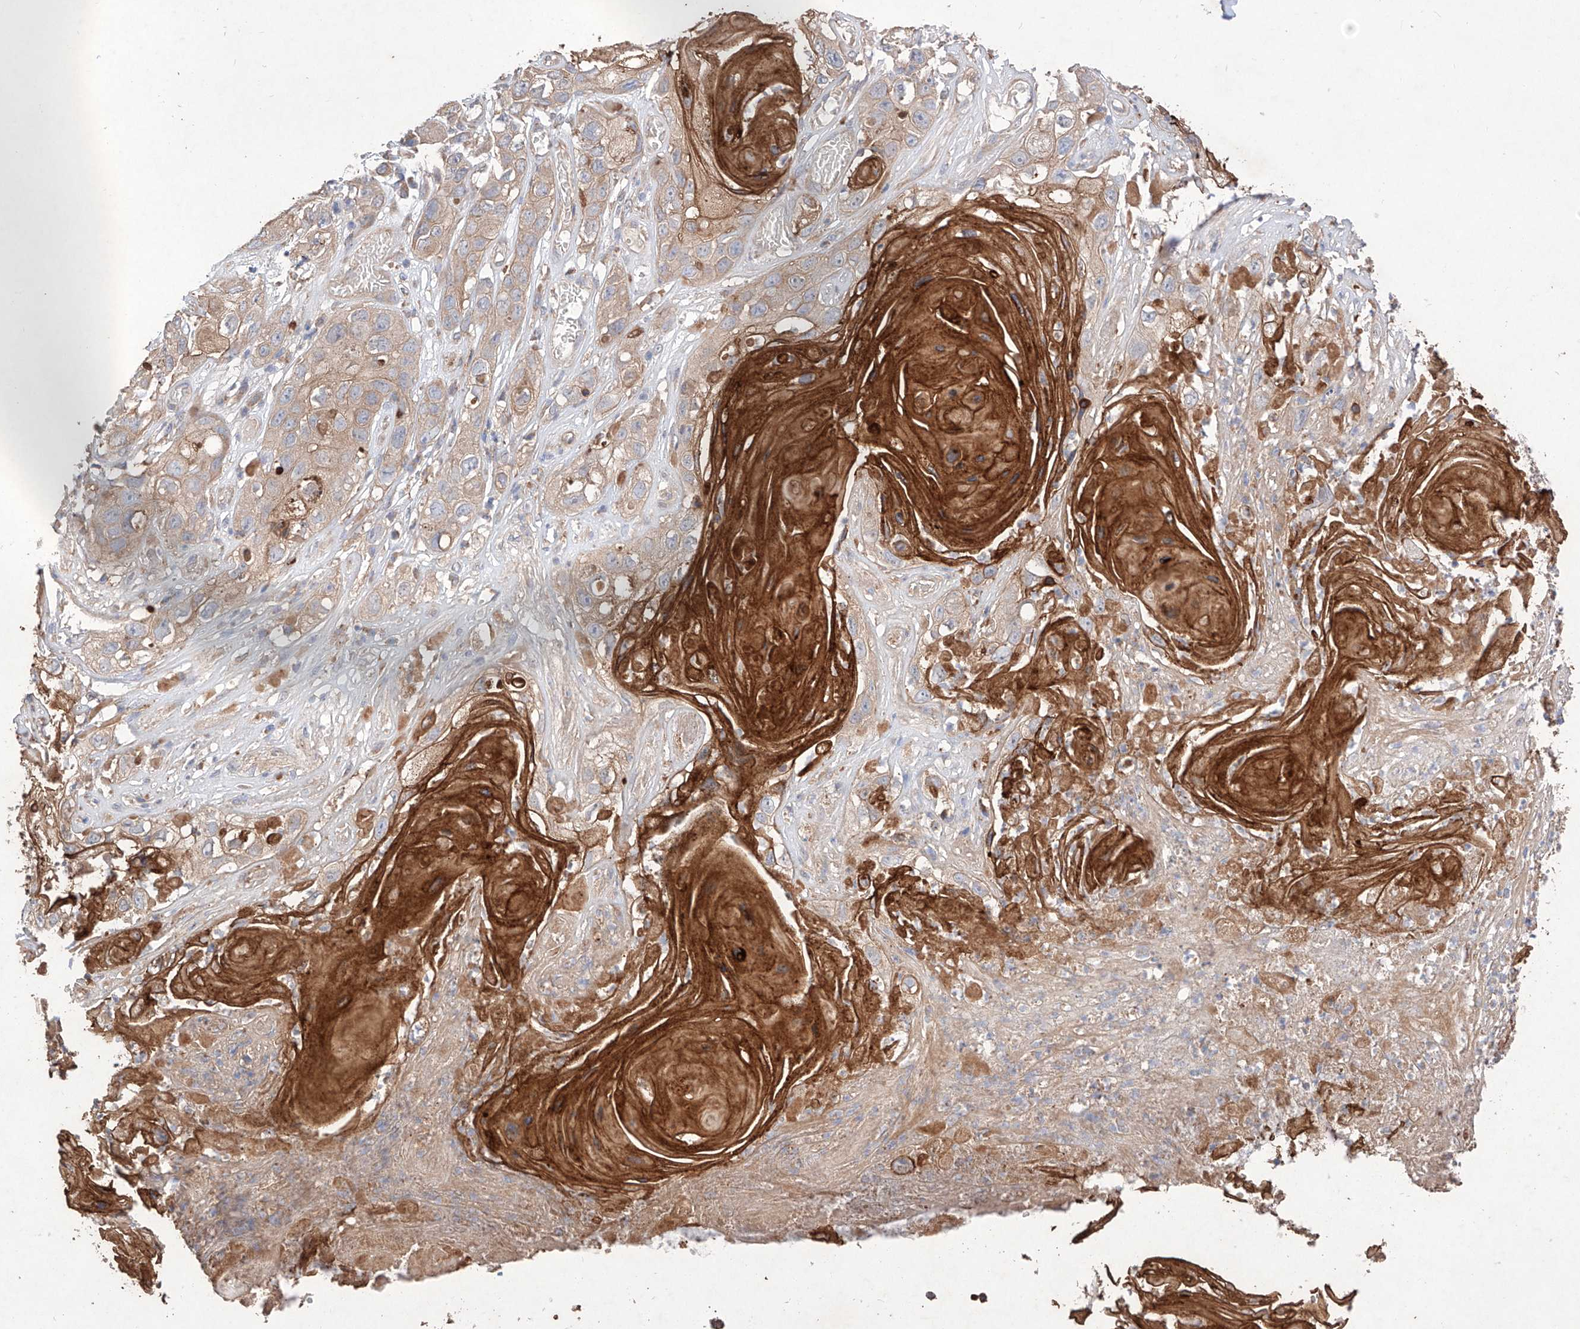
{"staining": {"intensity": "weak", "quantity": "<25%", "location": "cytoplasmic/membranous"}, "tissue": "skin cancer", "cell_type": "Tumor cells", "image_type": "cancer", "snomed": [{"axis": "morphology", "description": "Squamous cell carcinoma, NOS"}, {"axis": "topography", "description": "Skin"}], "caption": "Immunohistochemistry of human skin cancer (squamous cell carcinoma) demonstrates no staining in tumor cells.", "gene": "C6orf62", "patient": {"sex": "male", "age": 55}}